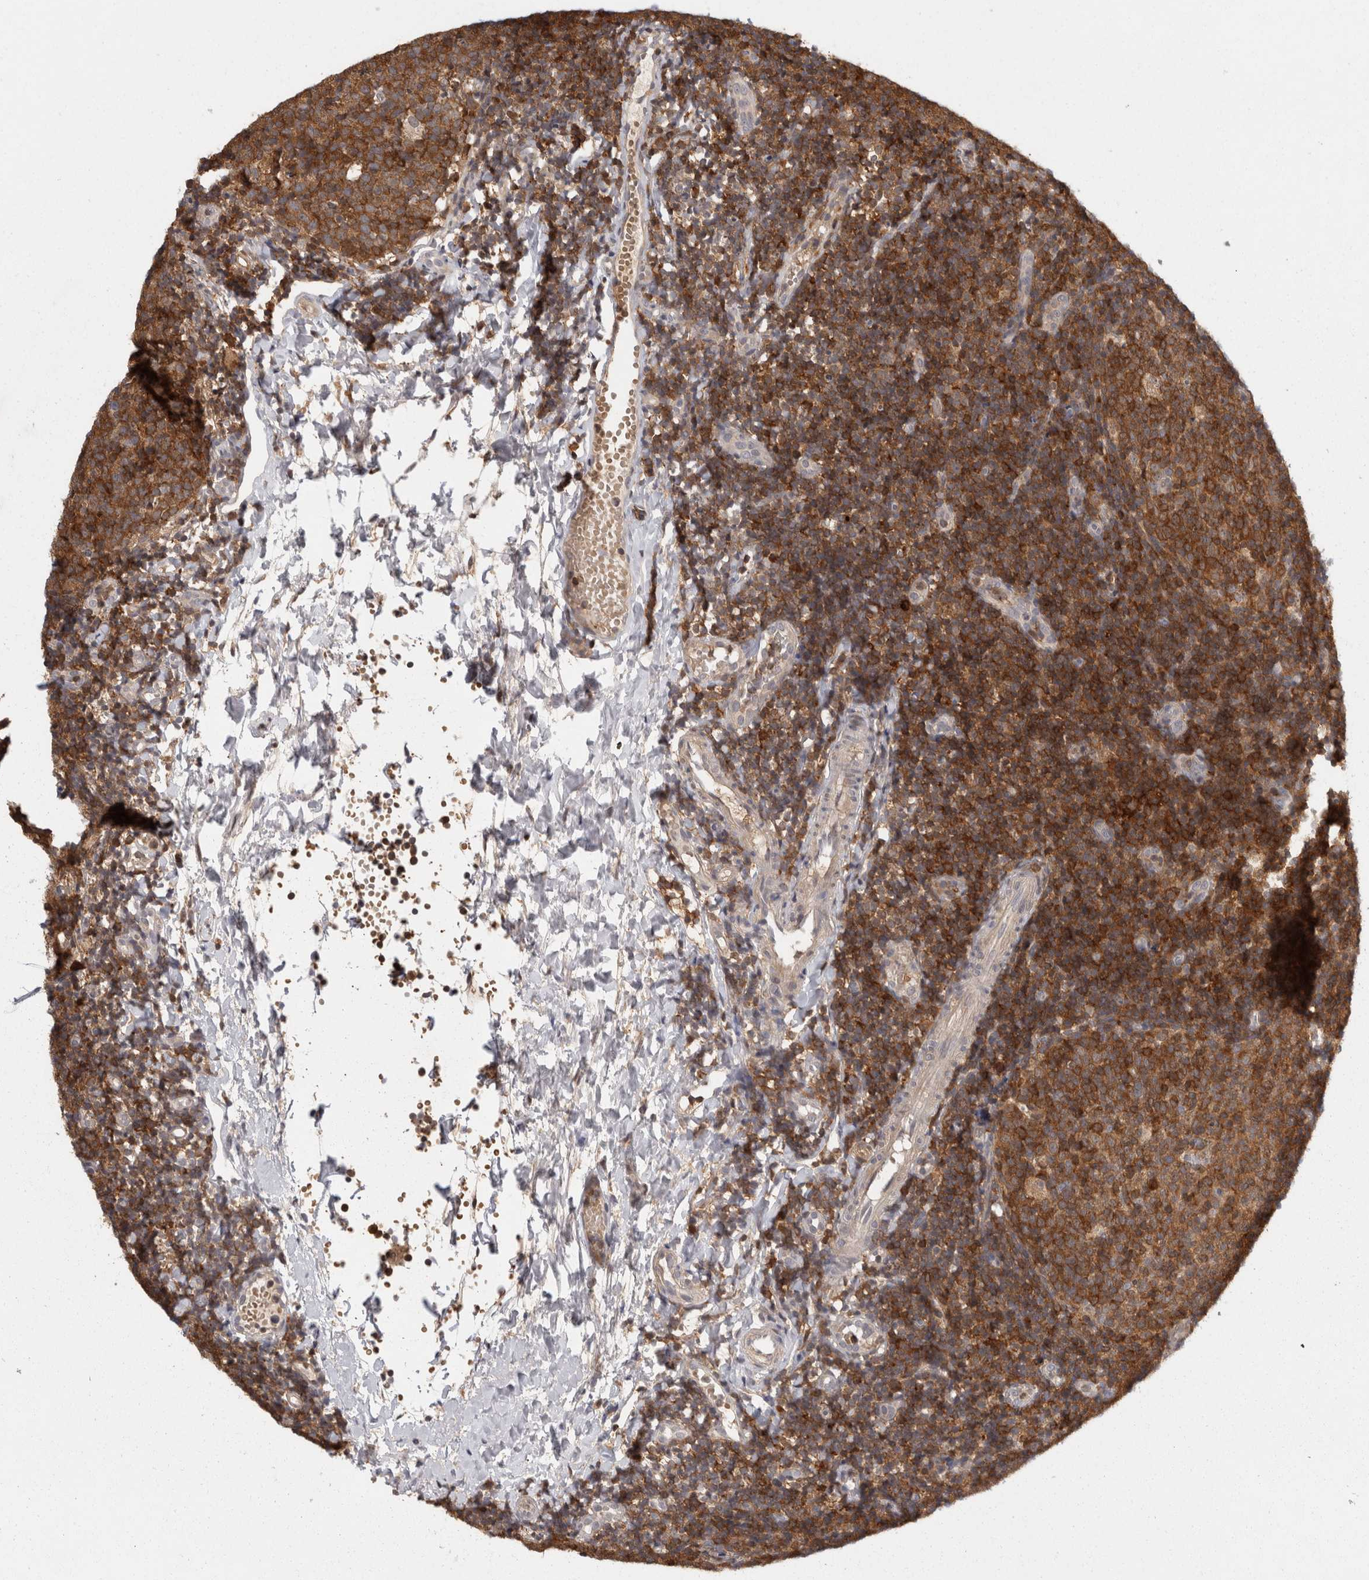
{"staining": {"intensity": "moderate", "quantity": ">75%", "location": "cytoplasmic/membranous"}, "tissue": "tonsil", "cell_type": "Germinal center cells", "image_type": "normal", "snomed": [{"axis": "morphology", "description": "Normal tissue, NOS"}, {"axis": "topography", "description": "Tonsil"}], "caption": "Immunohistochemistry (IHC) of unremarkable tonsil displays medium levels of moderate cytoplasmic/membranous staining in about >75% of germinal center cells.", "gene": "ACAT2", "patient": {"sex": "female", "age": 19}}